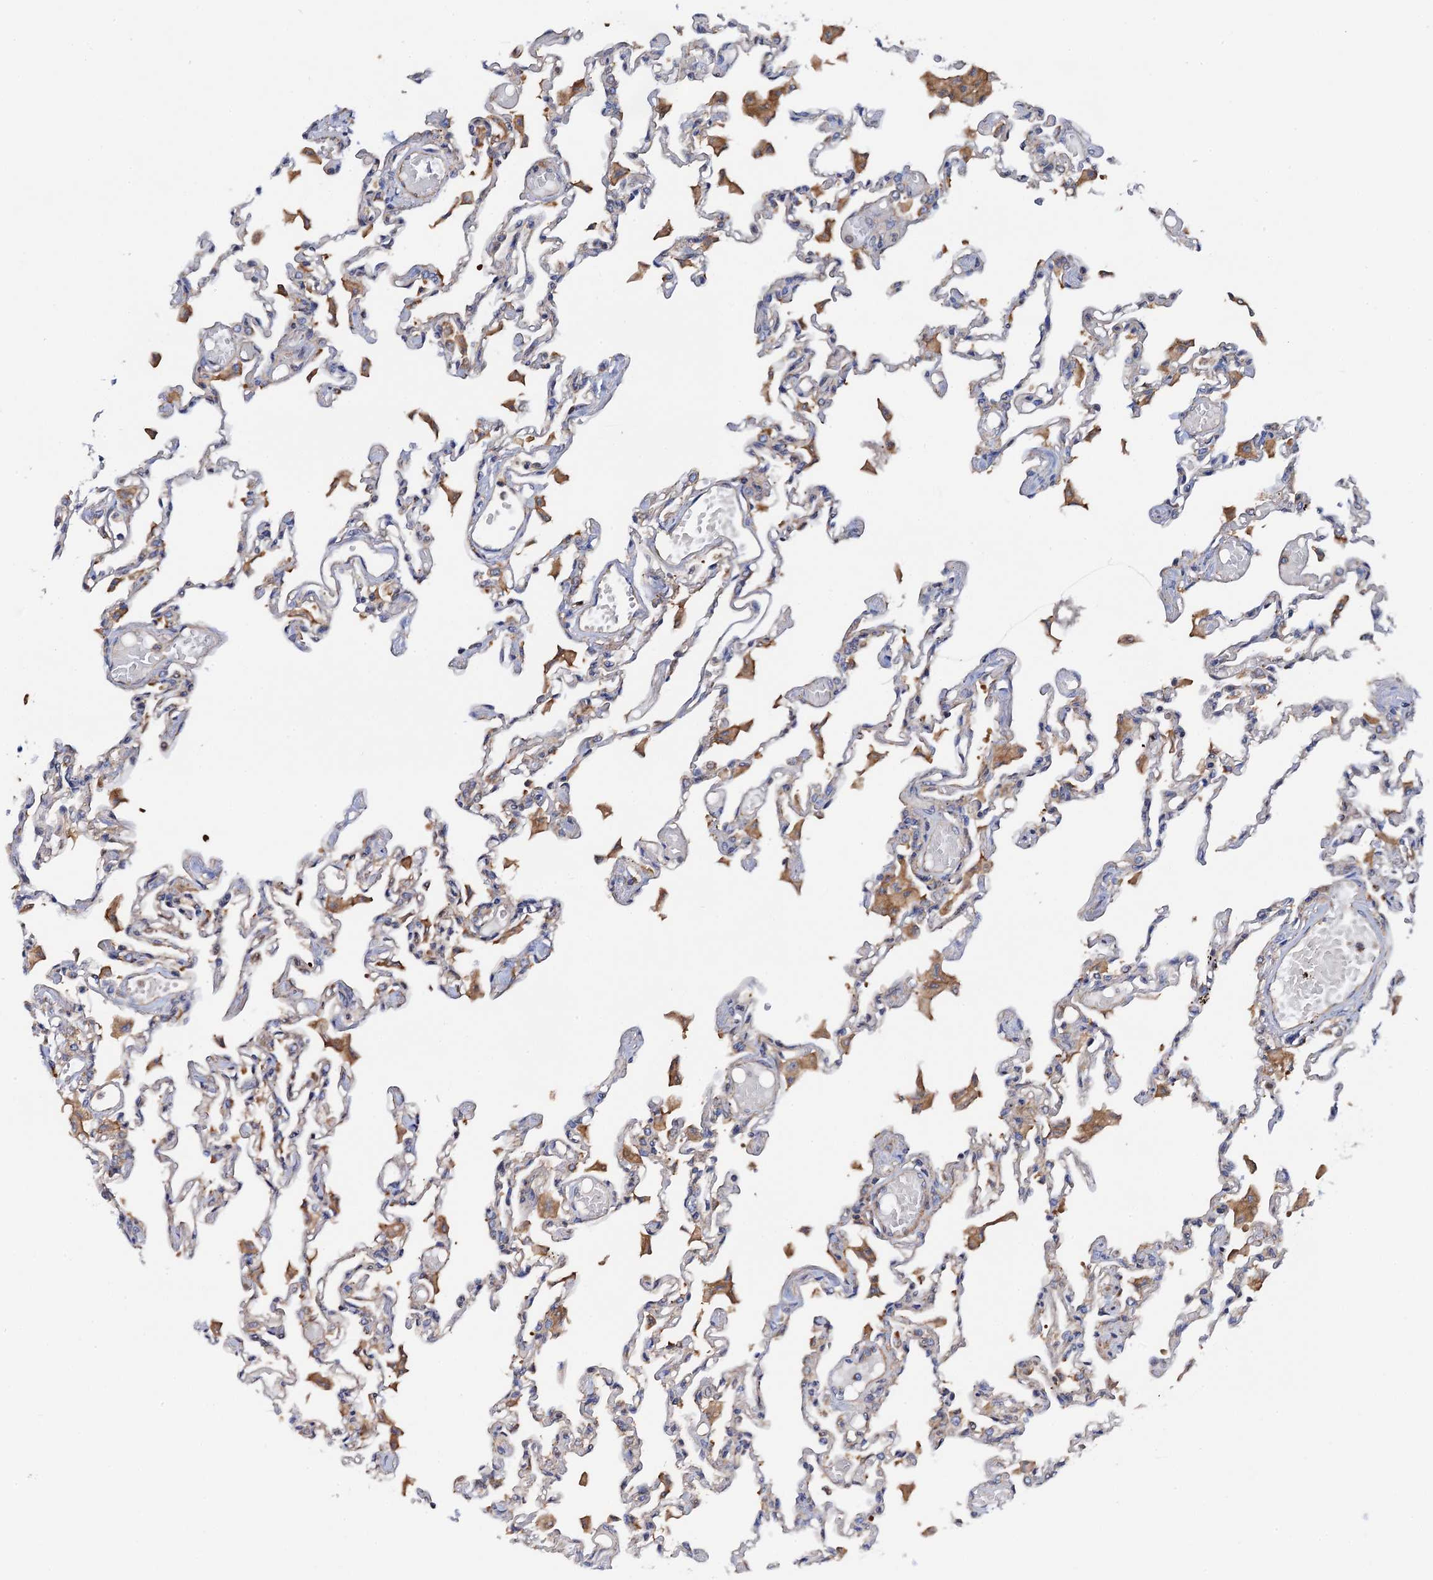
{"staining": {"intensity": "negative", "quantity": "none", "location": "none"}, "tissue": "lung", "cell_type": "Alveolar cells", "image_type": "normal", "snomed": [{"axis": "morphology", "description": "Normal tissue, NOS"}, {"axis": "topography", "description": "Bronchus"}, {"axis": "topography", "description": "Lung"}], "caption": "Alveolar cells are negative for protein expression in normal human lung. (Brightfield microscopy of DAB (3,3'-diaminobenzidine) immunohistochemistry (IHC) at high magnification).", "gene": "MRPL48", "patient": {"sex": "female", "age": 49}}